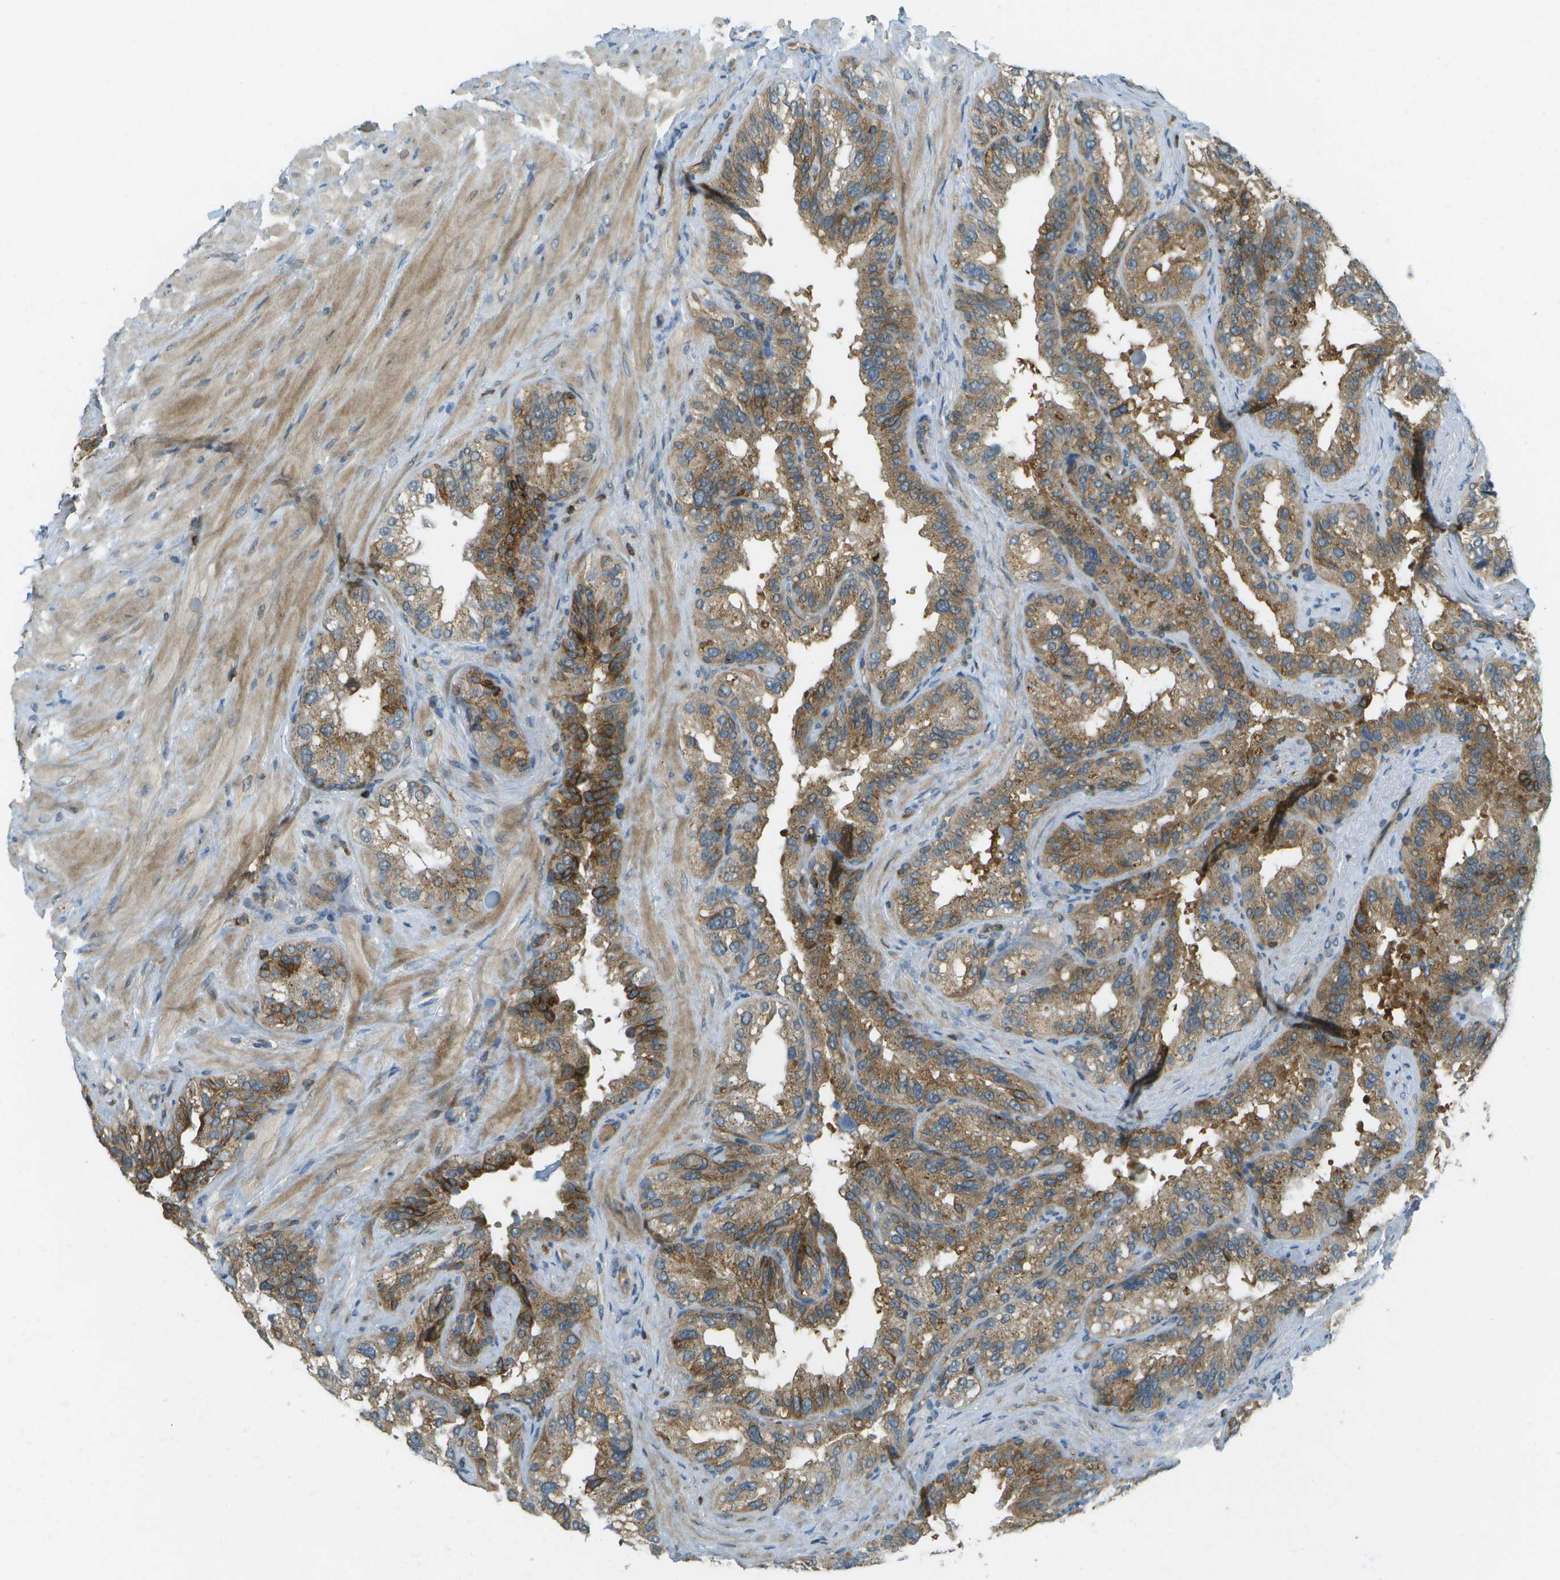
{"staining": {"intensity": "moderate", "quantity": "25%-75%", "location": "cytoplasmic/membranous"}, "tissue": "seminal vesicle", "cell_type": "Glandular cells", "image_type": "normal", "snomed": [{"axis": "morphology", "description": "Normal tissue, NOS"}, {"axis": "topography", "description": "Seminal veicle"}], "caption": "The image shows staining of normal seminal vesicle, revealing moderate cytoplasmic/membranous protein expression (brown color) within glandular cells. The protein of interest is stained brown, and the nuclei are stained in blue (DAB IHC with brightfield microscopy, high magnification).", "gene": "TMTC1", "patient": {"sex": "male", "age": 68}}